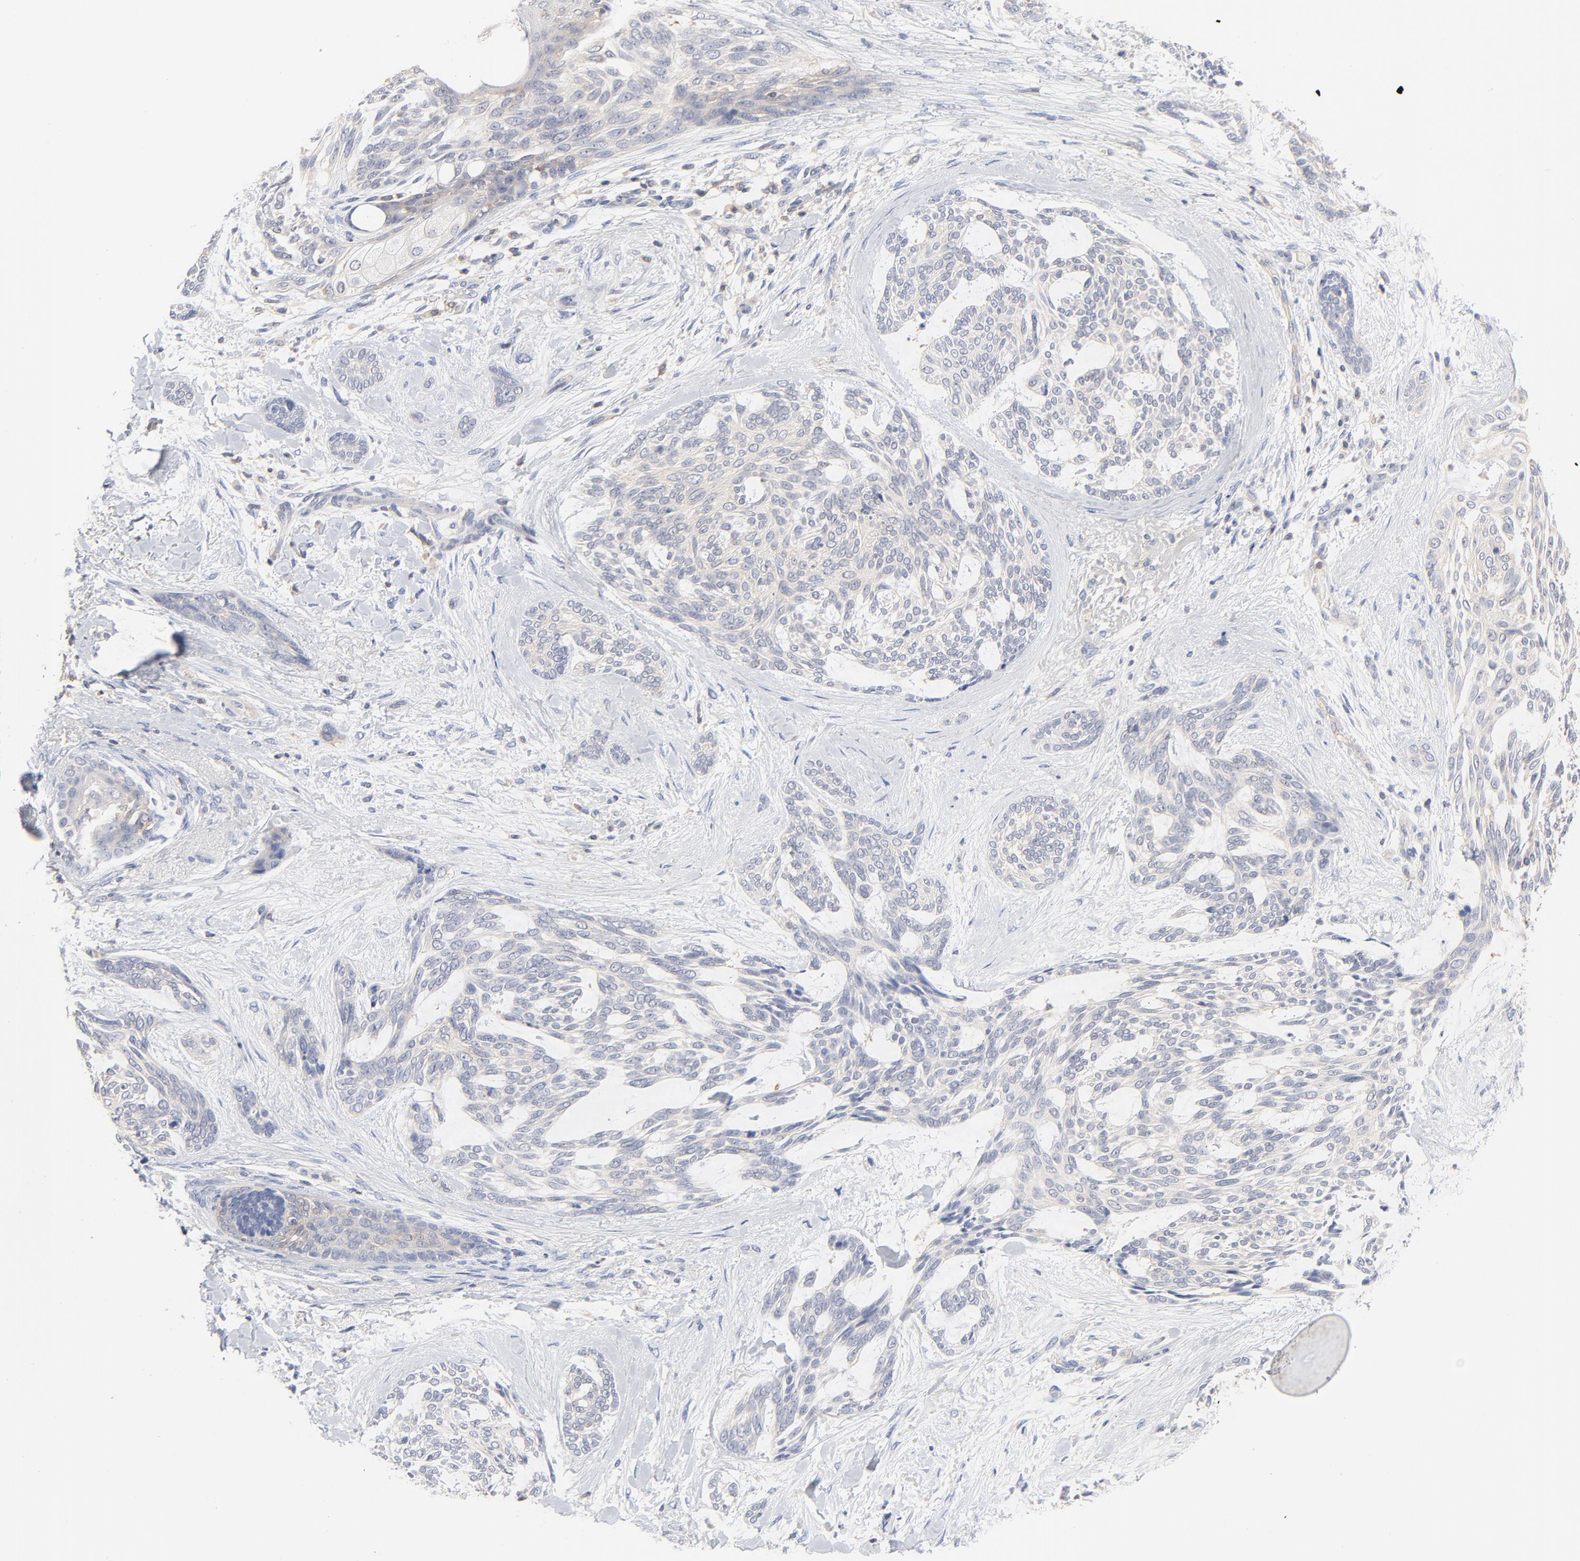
{"staining": {"intensity": "negative", "quantity": "none", "location": "none"}, "tissue": "skin cancer", "cell_type": "Tumor cells", "image_type": "cancer", "snomed": [{"axis": "morphology", "description": "Normal tissue, NOS"}, {"axis": "morphology", "description": "Basal cell carcinoma"}, {"axis": "topography", "description": "Skin"}], "caption": "IHC of human skin cancer (basal cell carcinoma) shows no positivity in tumor cells.", "gene": "CAB39L", "patient": {"sex": "female", "age": 71}}